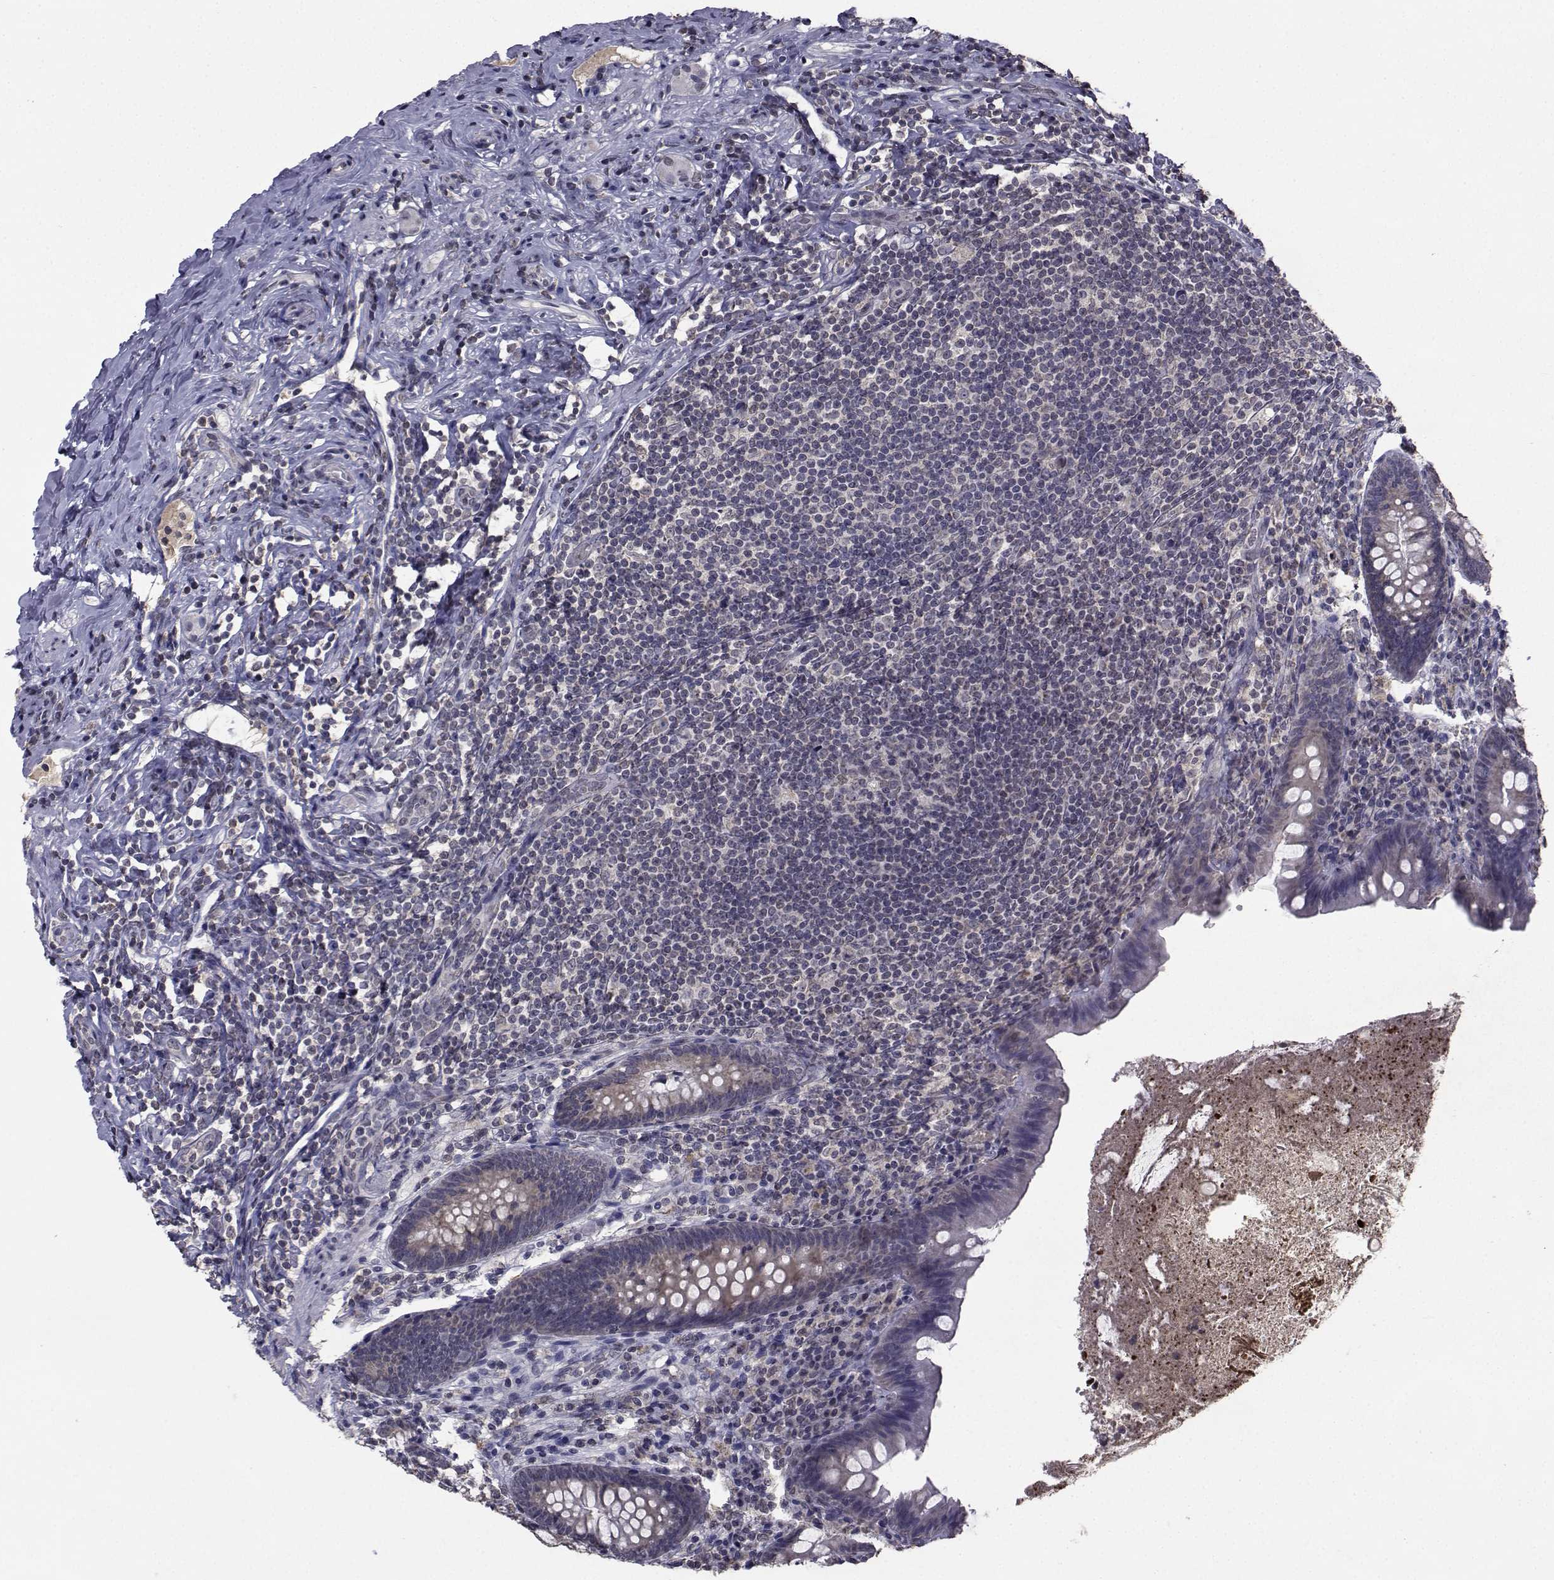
{"staining": {"intensity": "weak", "quantity": ">75%", "location": "cytoplasmic/membranous"}, "tissue": "appendix", "cell_type": "Glandular cells", "image_type": "normal", "snomed": [{"axis": "morphology", "description": "Normal tissue, NOS"}, {"axis": "topography", "description": "Appendix"}], "caption": "A brown stain labels weak cytoplasmic/membranous staining of a protein in glandular cells of normal appendix. (DAB (3,3'-diaminobenzidine) = brown stain, brightfield microscopy at high magnification).", "gene": "CYP2S1", "patient": {"sex": "male", "age": 47}}